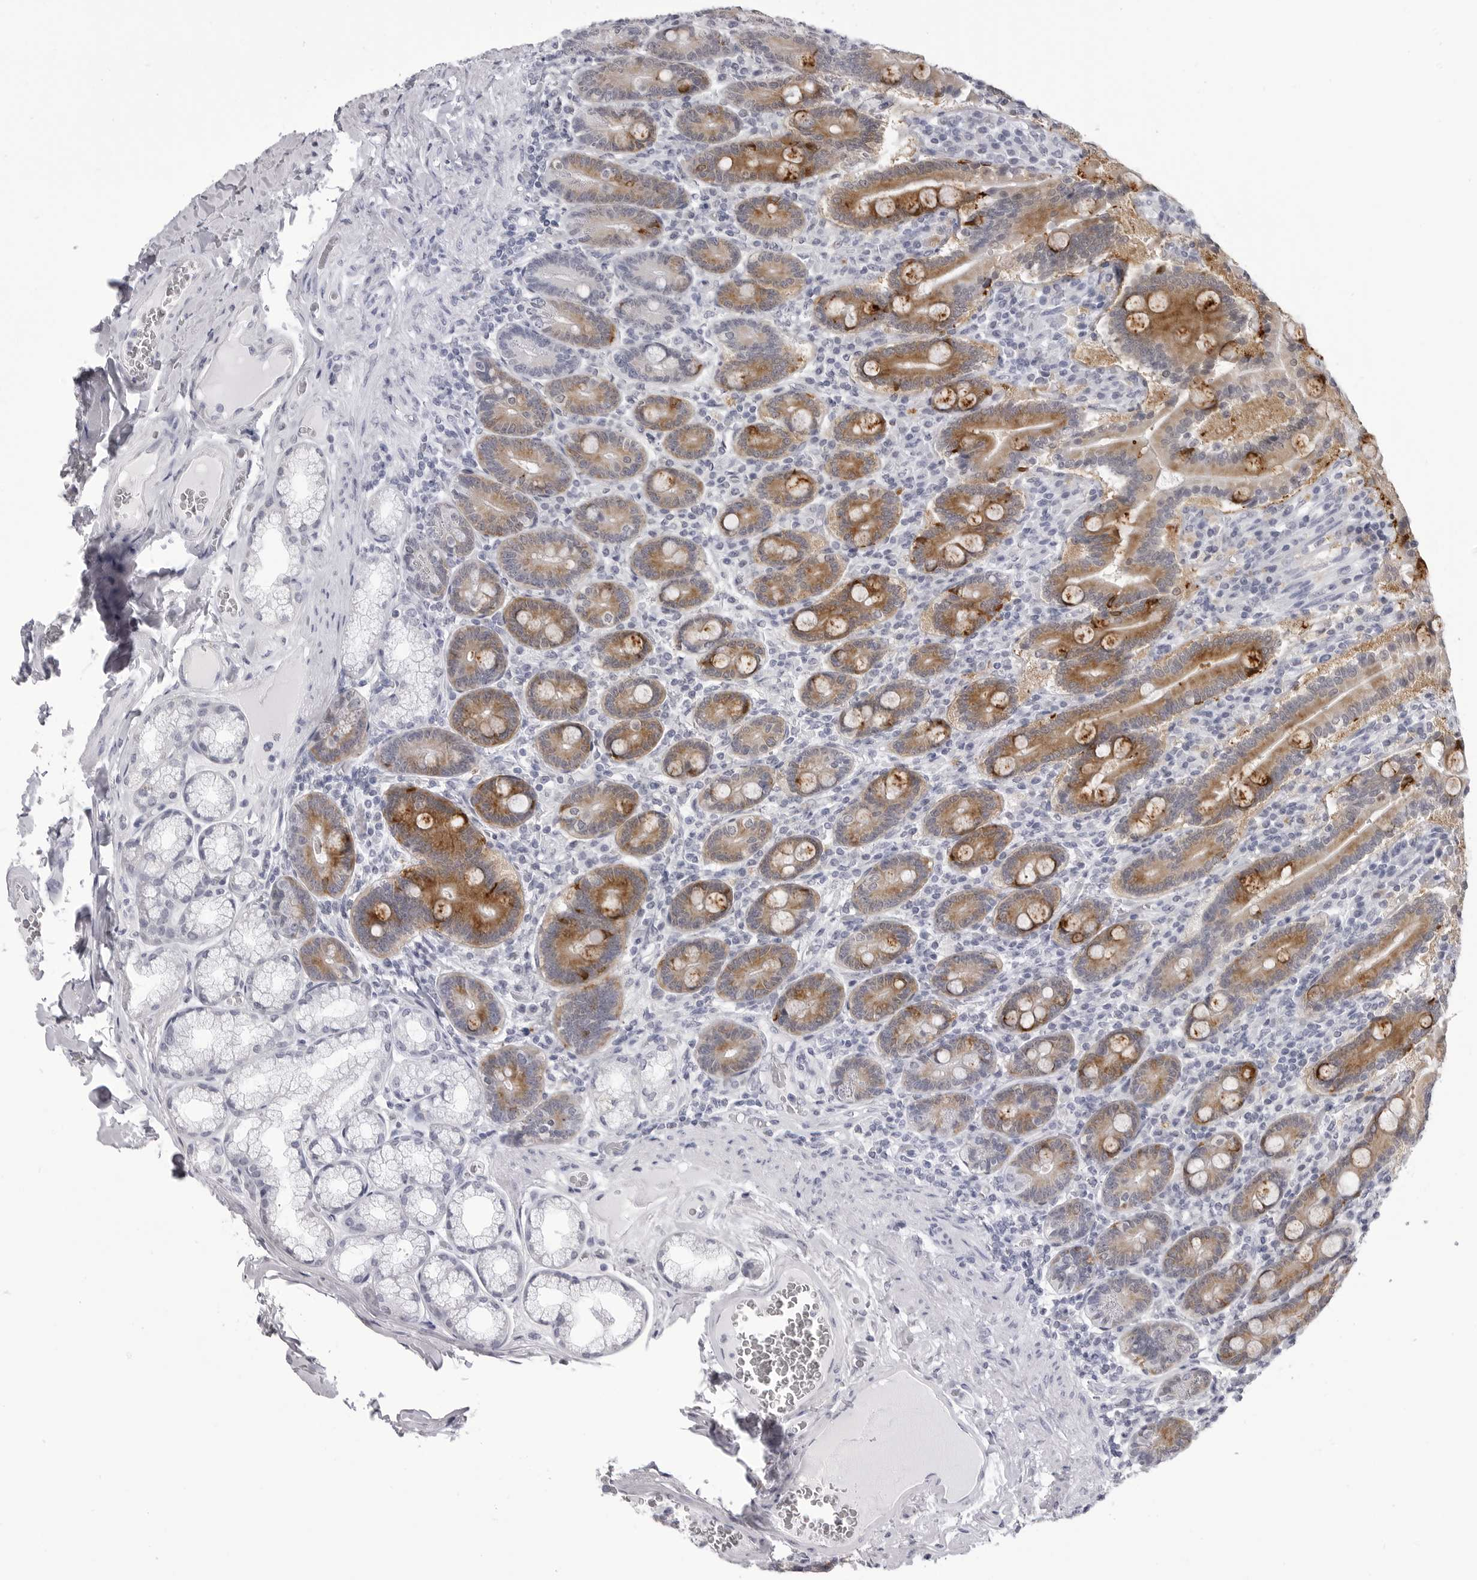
{"staining": {"intensity": "moderate", "quantity": ">75%", "location": "cytoplasmic/membranous"}, "tissue": "duodenum", "cell_type": "Glandular cells", "image_type": "normal", "snomed": [{"axis": "morphology", "description": "Normal tissue, NOS"}, {"axis": "topography", "description": "Duodenum"}], "caption": "This is a micrograph of IHC staining of benign duodenum, which shows moderate positivity in the cytoplasmic/membranous of glandular cells.", "gene": "LGALS4", "patient": {"sex": "female", "age": 62}}